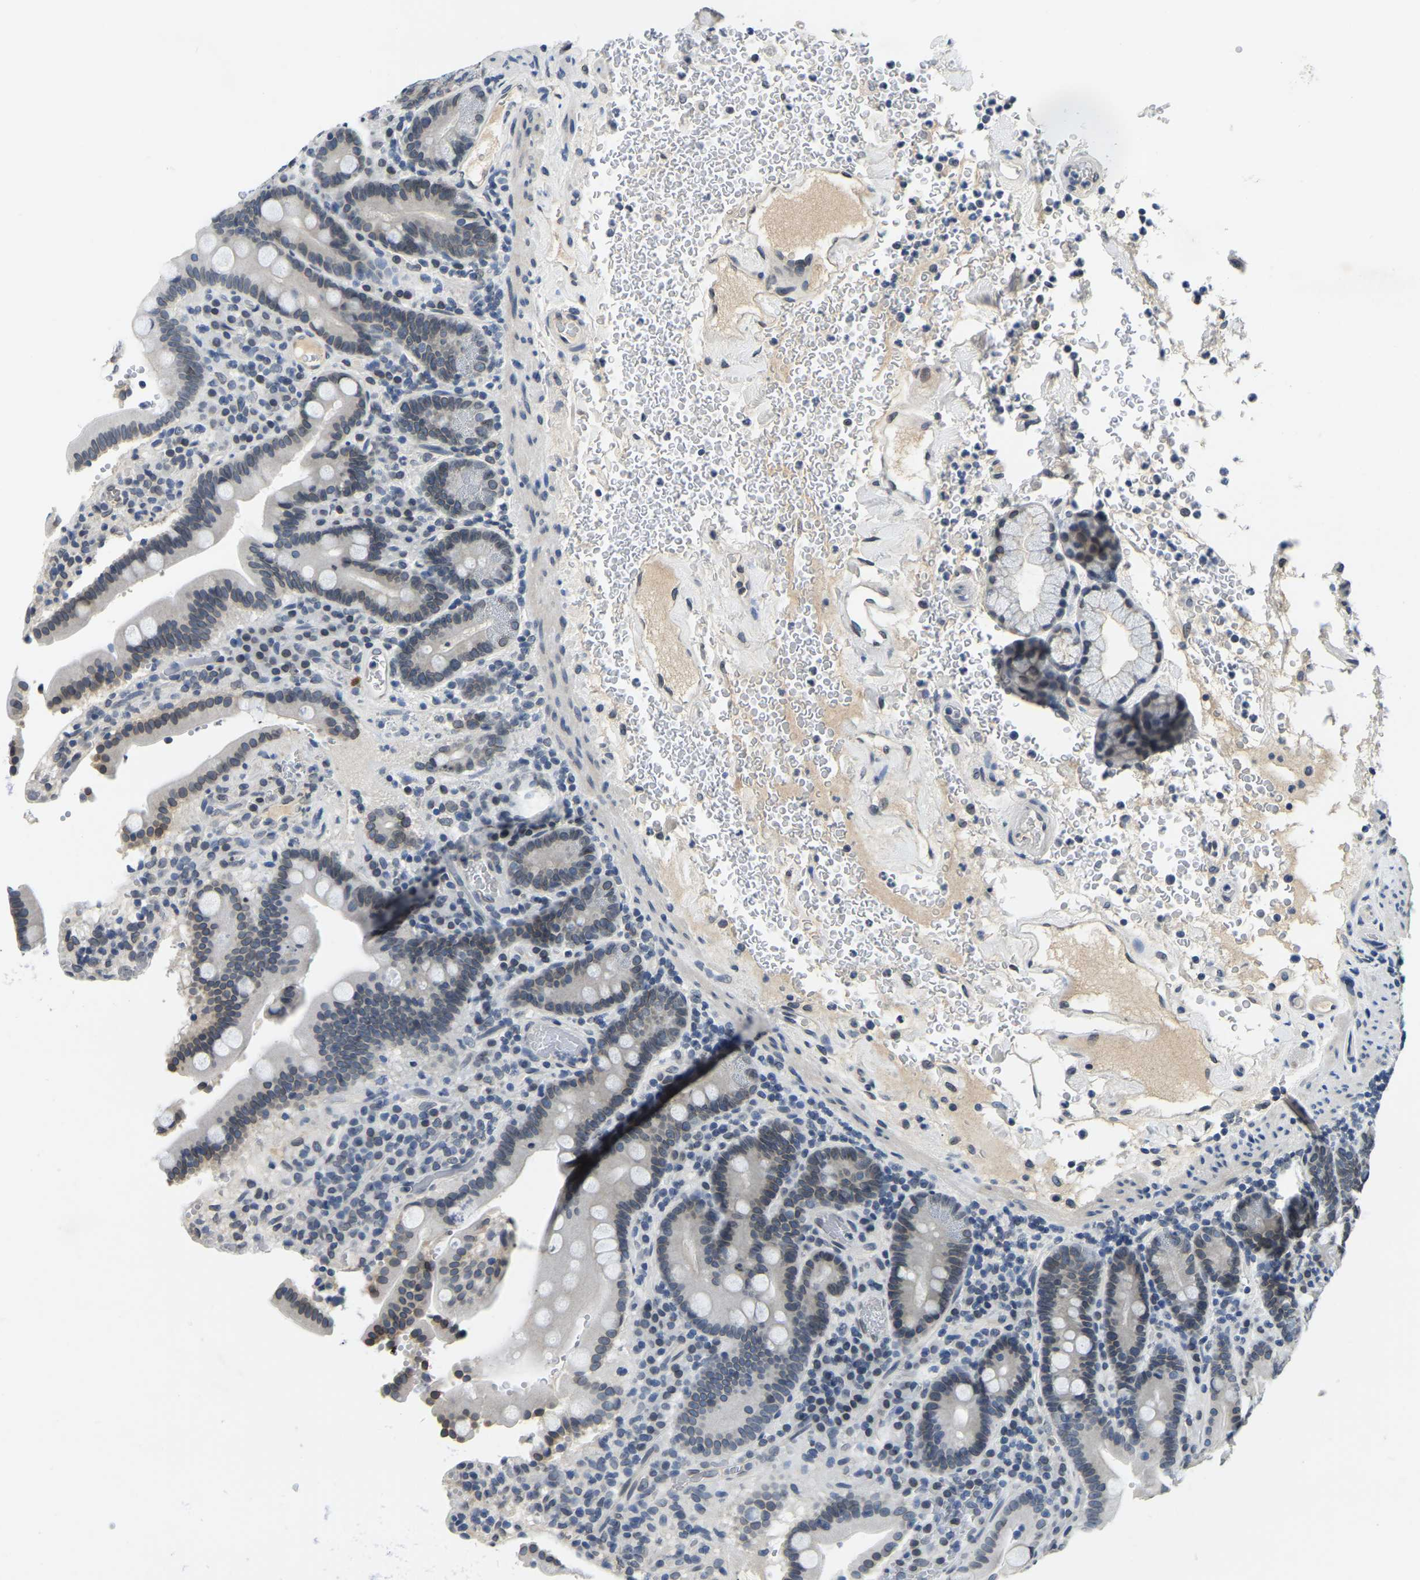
{"staining": {"intensity": "weak", "quantity": "<25%", "location": "cytoplasmic/membranous,nuclear"}, "tissue": "duodenum", "cell_type": "Glandular cells", "image_type": "normal", "snomed": [{"axis": "morphology", "description": "Normal tissue, NOS"}, {"axis": "topography", "description": "Small intestine, NOS"}], "caption": "DAB immunohistochemical staining of unremarkable duodenum shows no significant positivity in glandular cells. The staining is performed using DAB brown chromogen with nuclei counter-stained in using hematoxylin.", "gene": "RANBP2", "patient": {"sex": "female", "age": 71}}